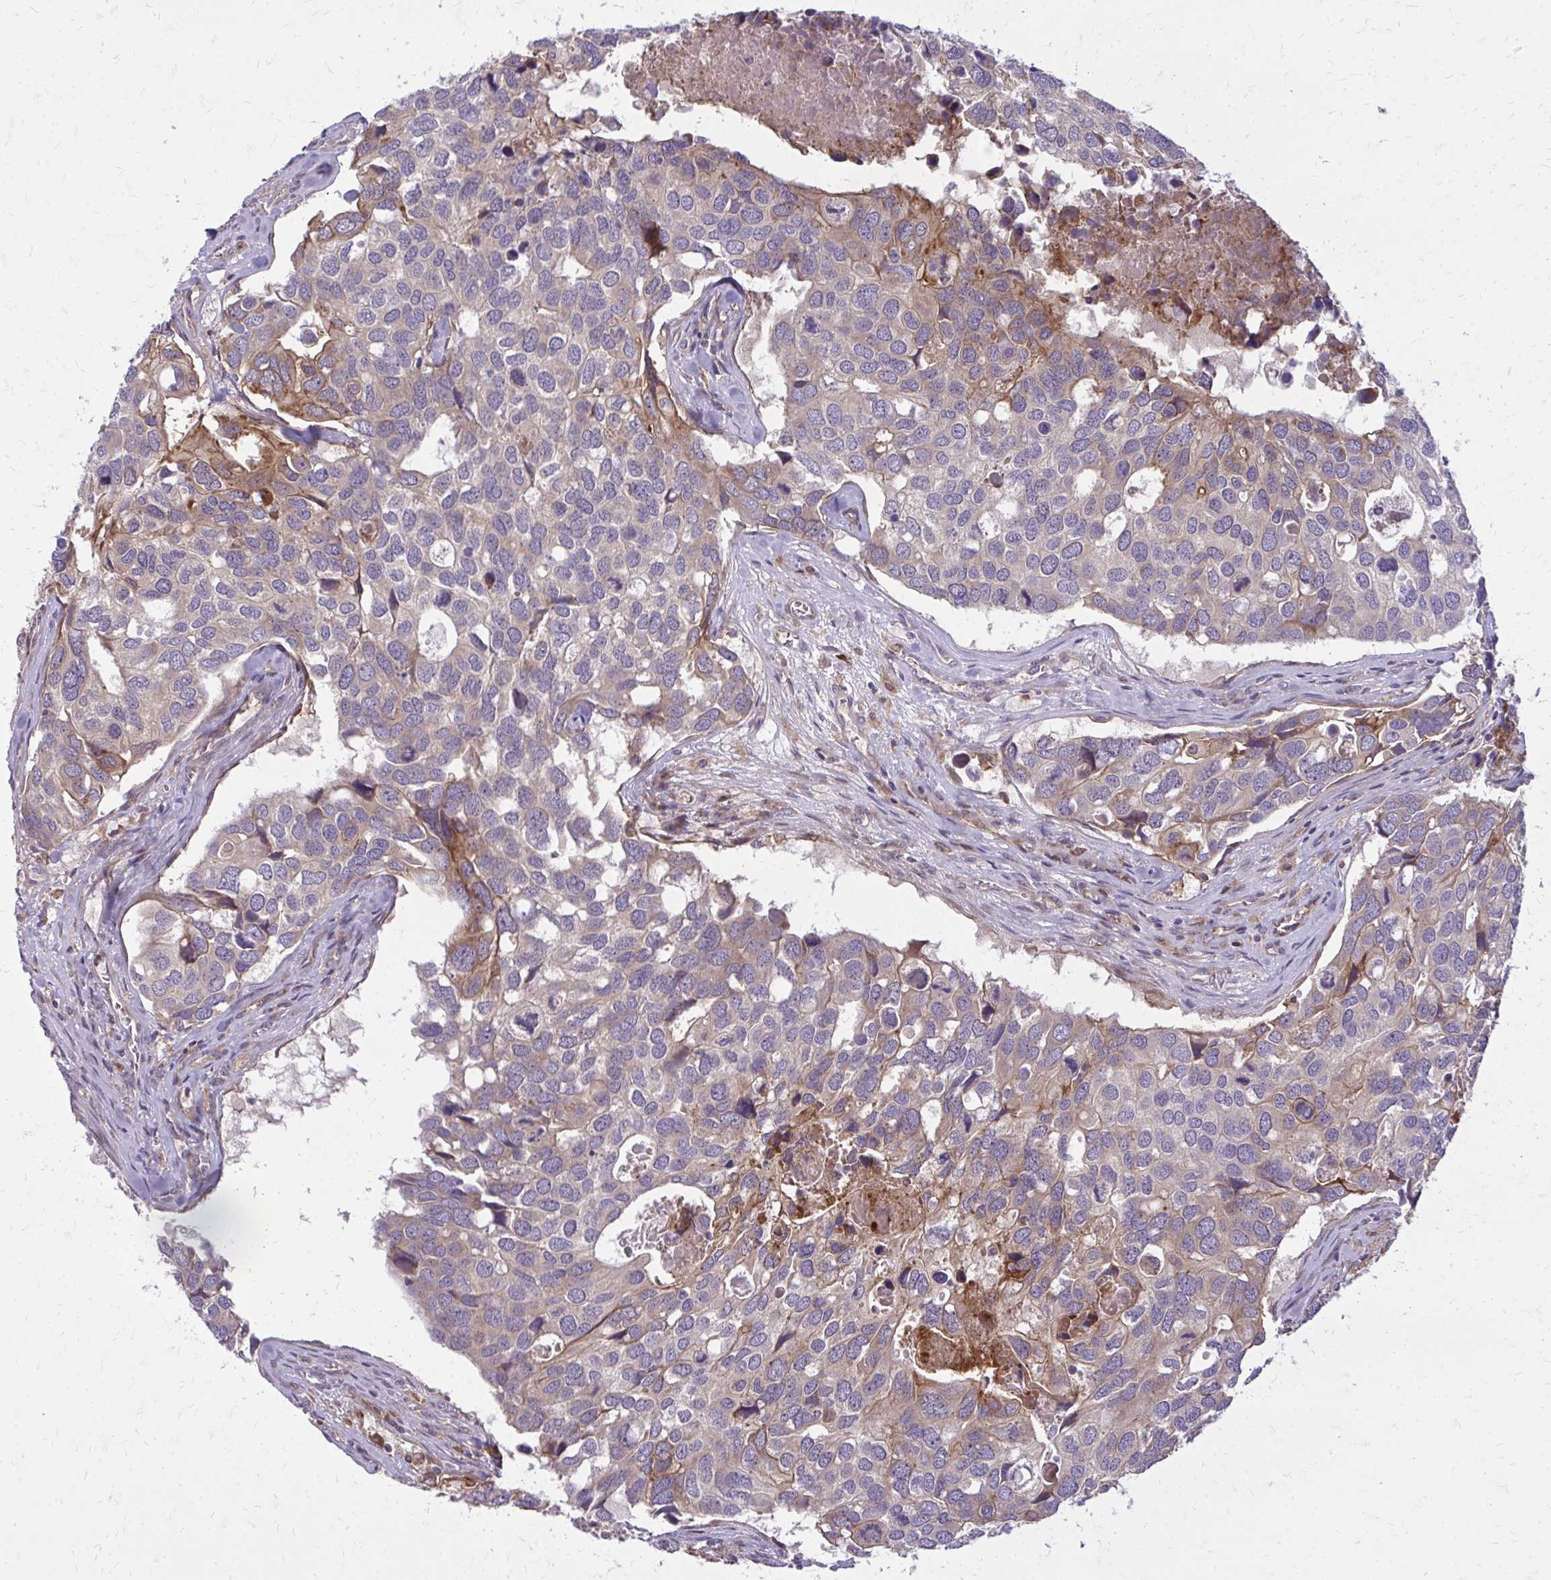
{"staining": {"intensity": "moderate", "quantity": "<25%", "location": "cytoplasmic/membranous"}, "tissue": "breast cancer", "cell_type": "Tumor cells", "image_type": "cancer", "snomed": [{"axis": "morphology", "description": "Duct carcinoma"}, {"axis": "topography", "description": "Breast"}], "caption": "Tumor cells exhibit low levels of moderate cytoplasmic/membranous staining in approximately <25% of cells in breast cancer (invasive ductal carcinoma). The staining is performed using DAB (3,3'-diaminobenzidine) brown chromogen to label protein expression. The nuclei are counter-stained blue using hematoxylin.", "gene": "OXNAD1", "patient": {"sex": "female", "age": 83}}